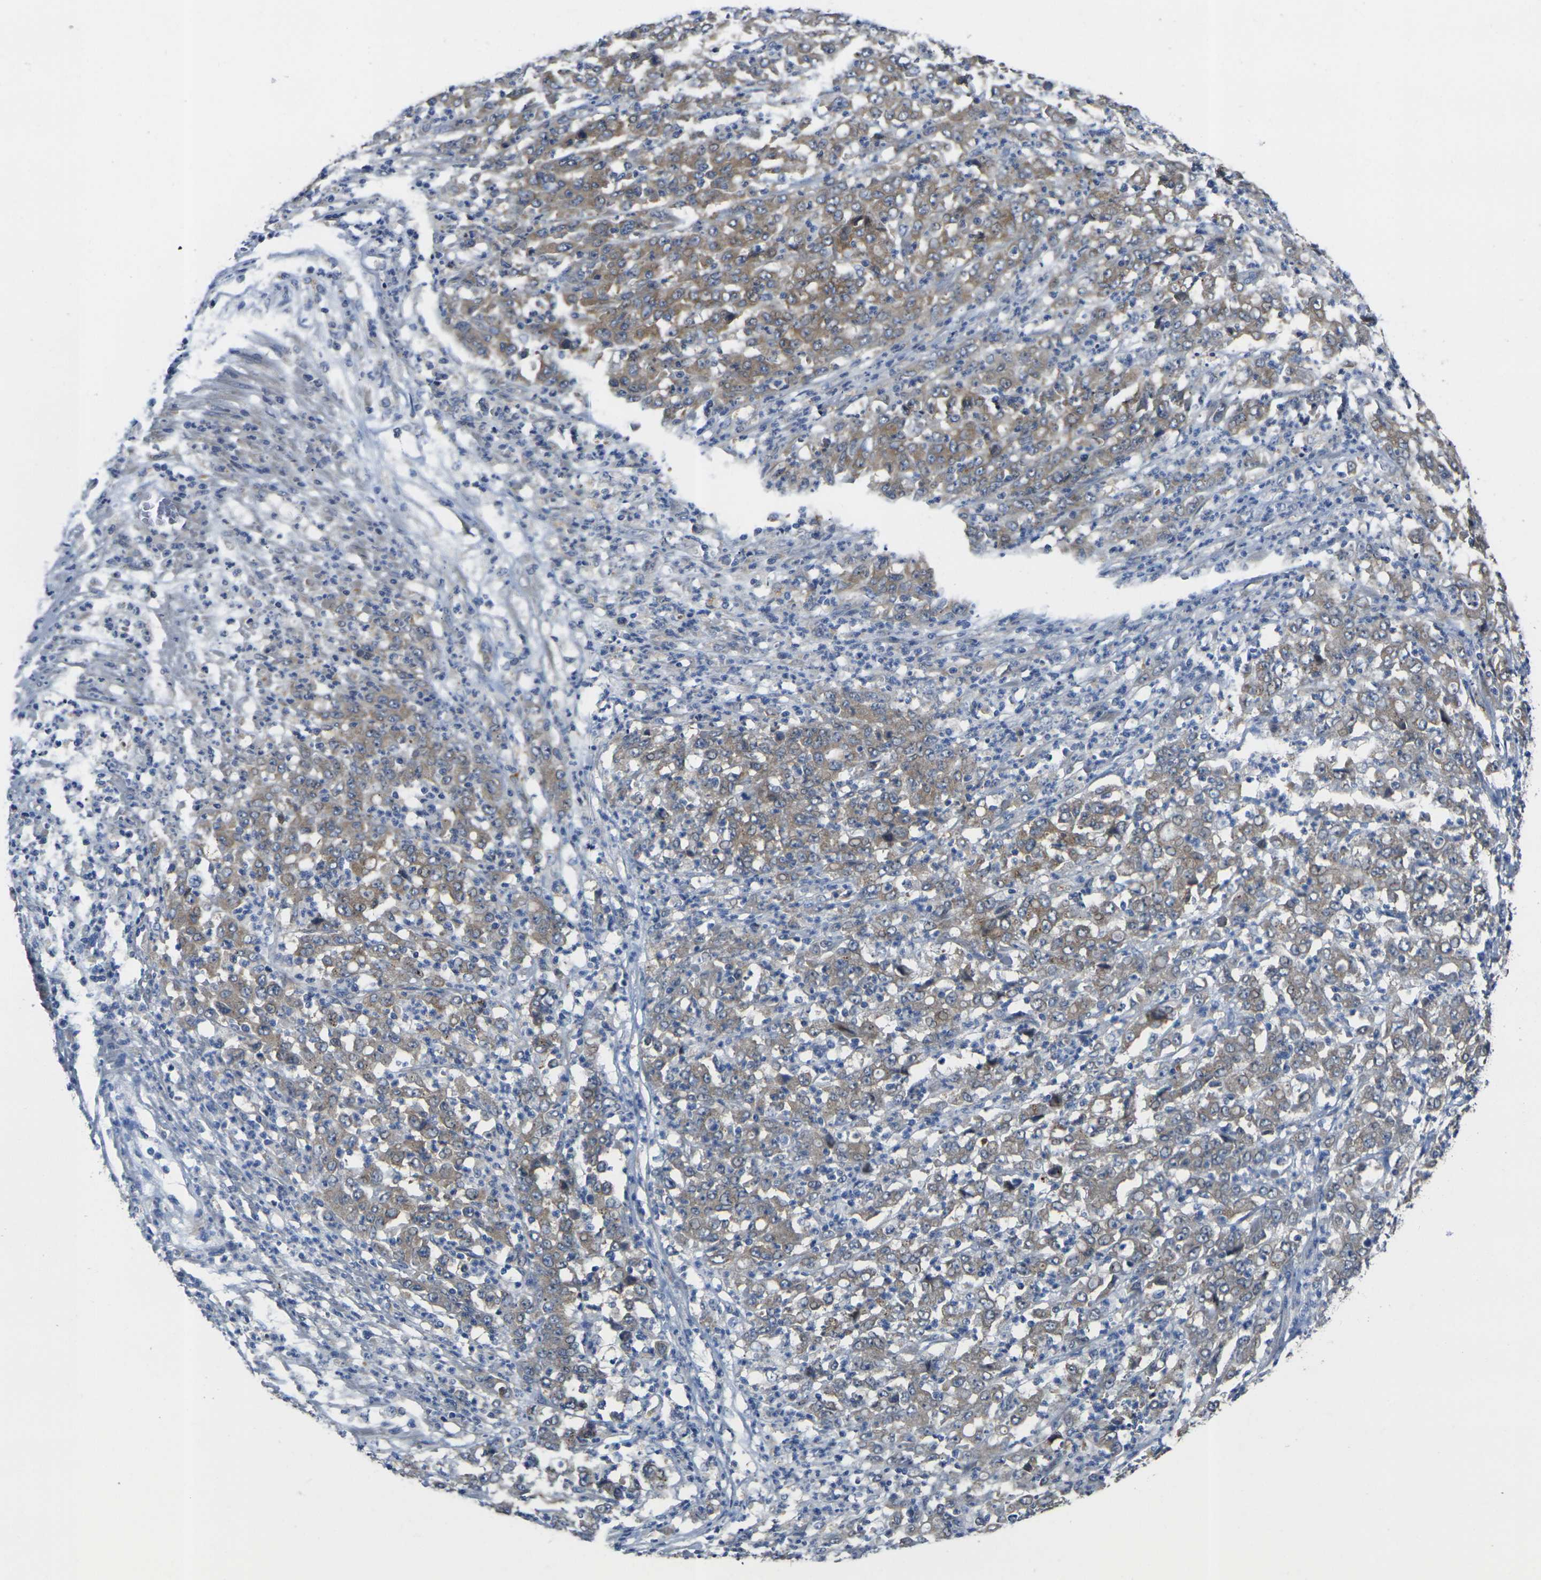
{"staining": {"intensity": "moderate", "quantity": ">75%", "location": "cytoplasmic/membranous"}, "tissue": "stomach cancer", "cell_type": "Tumor cells", "image_type": "cancer", "snomed": [{"axis": "morphology", "description": "Adenocarcinoma, NOS"}, {"axis": "topography", "description": "Stomach, lower"}], "caption": "This histopathology image reveals immunohistochemistry (IHC) staining of human stomach cancer, with medium moderate cytoplasmic/membranous positivity in about >75% of tumor cells.", "gene": "GNA12", "patient": {"sex": "female", "age": 71}}